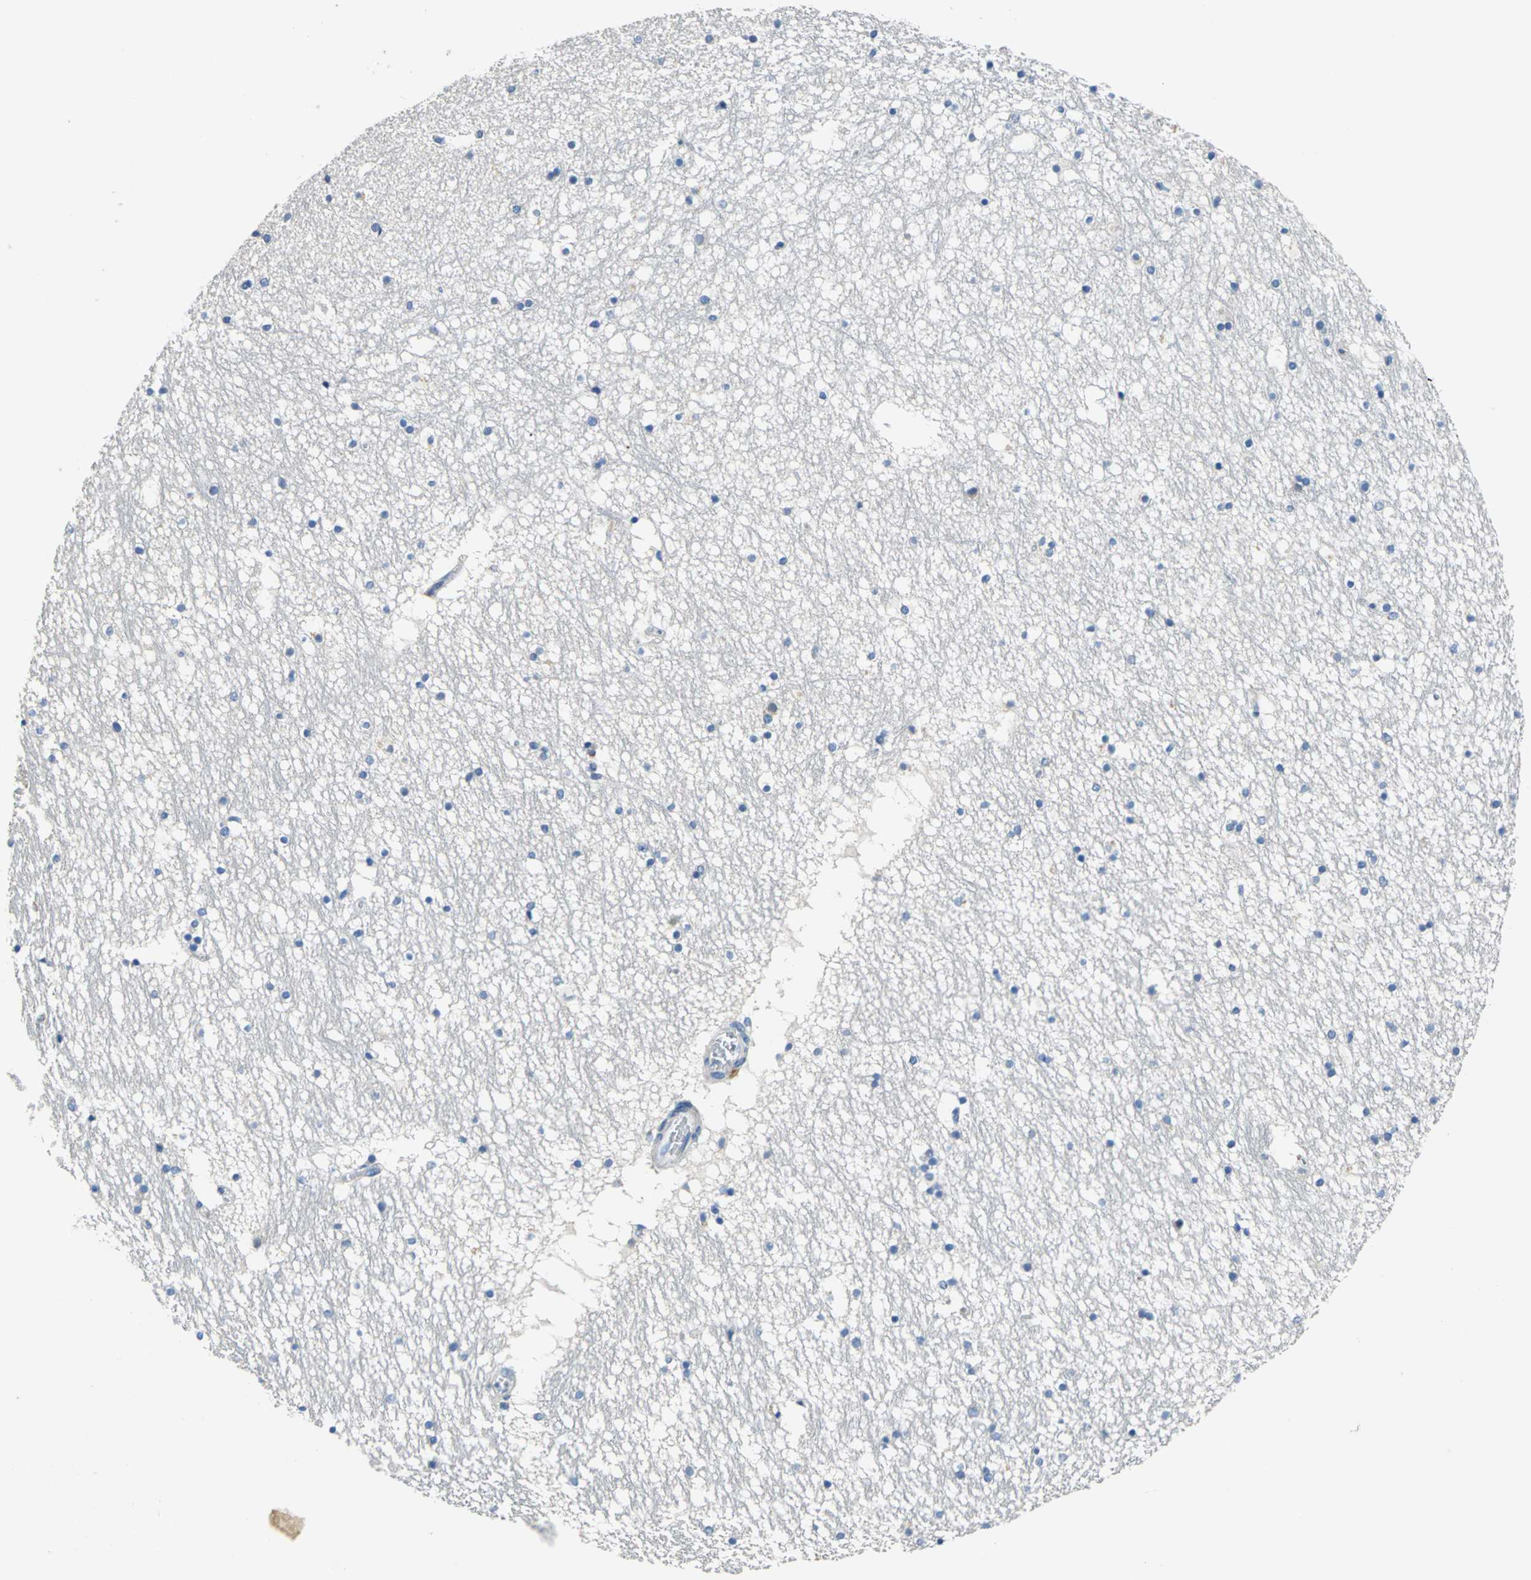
{"staining": {"intensity": "negative", "quantity": "none", "location": "none"}, "tissue": "hippocampus", "cell_type": "Glial cells", "image_type": "normal", "snomed": [{"axis": "morphology", "description": "Normal tissue, NOS"}, {"axis": "topography", "description": "Hippocampus"}], "caption": "The histopathology image exhibits no staining of glial cells in unremarkable hippocampus.", "gene": "RASD2", "patient": {"sex": "male", "age": 45}}